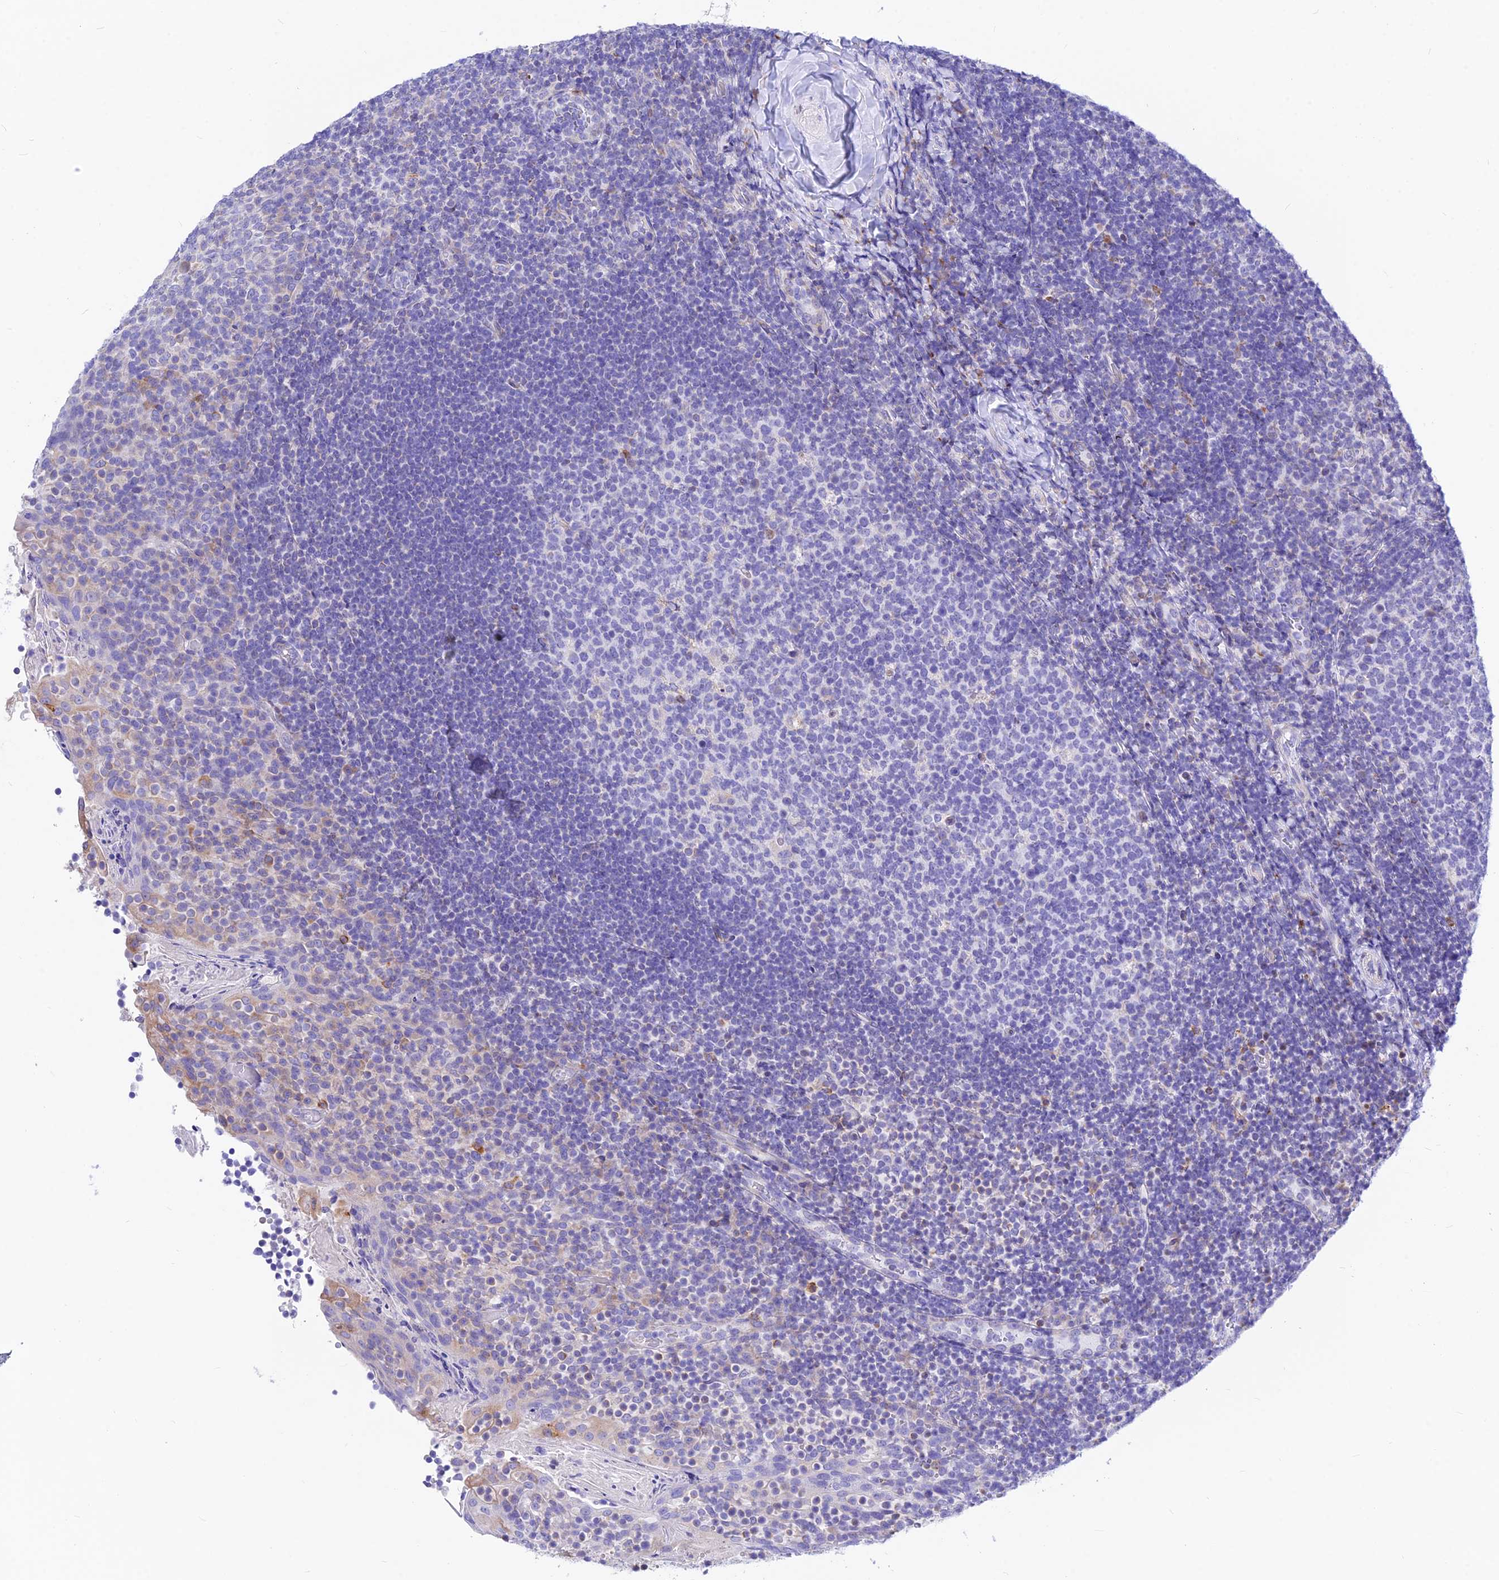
{"staining": {"intensity": "negative", "quantity": "none", "location": "none"}, "tissue": "tonsil", "cell_type": "Germinal center cells", "image_type": "normal", "snomed": [{"axis": "morphology", "description": "Normal tissue, NOS"}, {"axis": "topography", "description": "Tonsil"}], "caption": "This is an IHC image of normal tonsil. There is no expression in germinal center cells.", "gene": "CNOT6", "patient": {"sex": "female", "age": 10}}